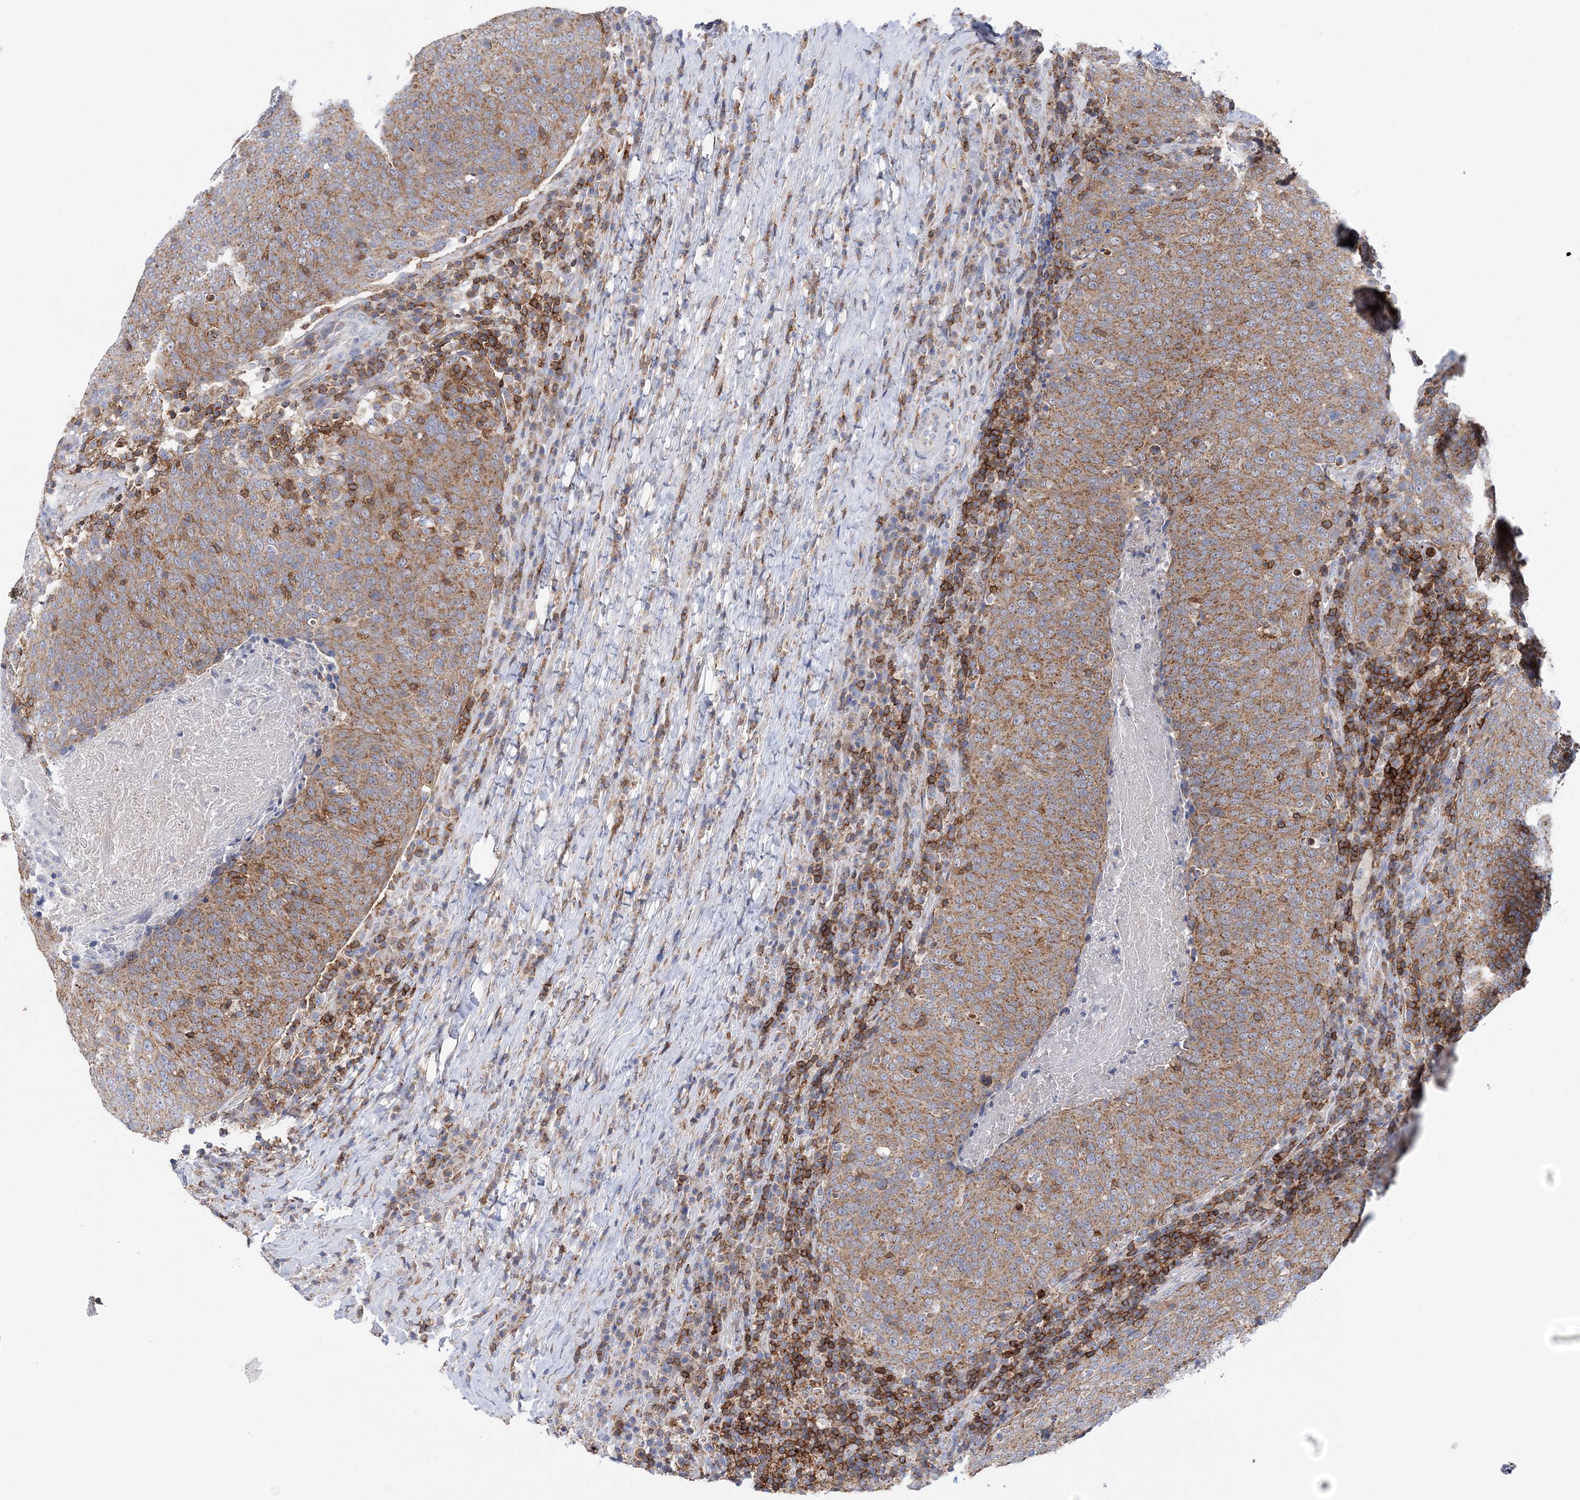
{"staining": {"intensity": "moderate", "quantity": ">75%", "location": "cytoplasmic/membranous"}, "tissue": "head and neck cancer", "cell_type": "Tumor cells", "image_type": "cancer", "snomed": [{"axis": "morphology", "description": "Squamous cell carcinoma, NOS"}, {"axis": "morphology", "description": "Squamous cell carcinoma, metastatic, NOS"}, {"axis": "topography", "description": "Lymph node"}, {"axis": "topography", "description": "Head-Neck"}], "caption": "Moderate cytoplasmic/membranous protein positivity is present in approximately >75% of tumor cells in head and neck cancer.", "gene": "TTC32", "patient": {"sex": "male", "age": 62}}